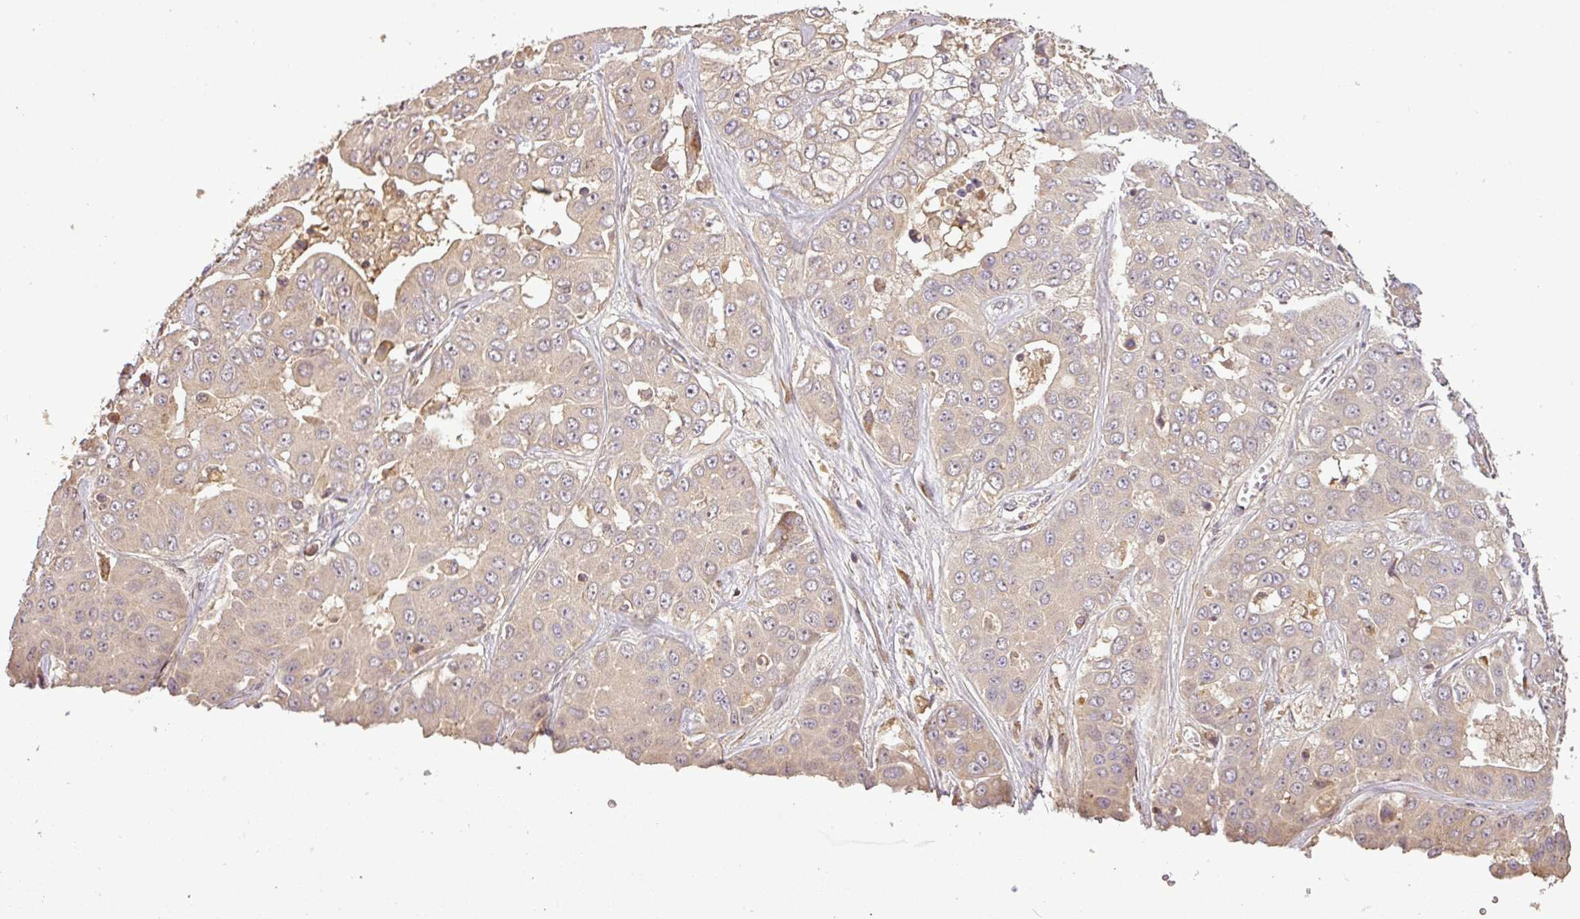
{"staining": {"intensity": "weak", "quantity": "<25%", "location": "cytoplasmic/membranous"}, "tissue": "liver cancer", "cell_type": "Tumor cells", "image_type": "cancer", "snomed": [{"axis": "morphology", "description": "Cholangiocarcinoma"}, {"axis": "topography", "description": "Liver"}], "caption": "The immunohistochemistry photomicrograph has no significant expression in tumor cells of cholangiocarcinoma (liver) tissue. (Stains: DAB IHC with hematoxylin counter stain, Microscopy: brightfield microscopy at high magnification).", "gene": "FAIM", "patient": {"sex": "female", "age": 52}}